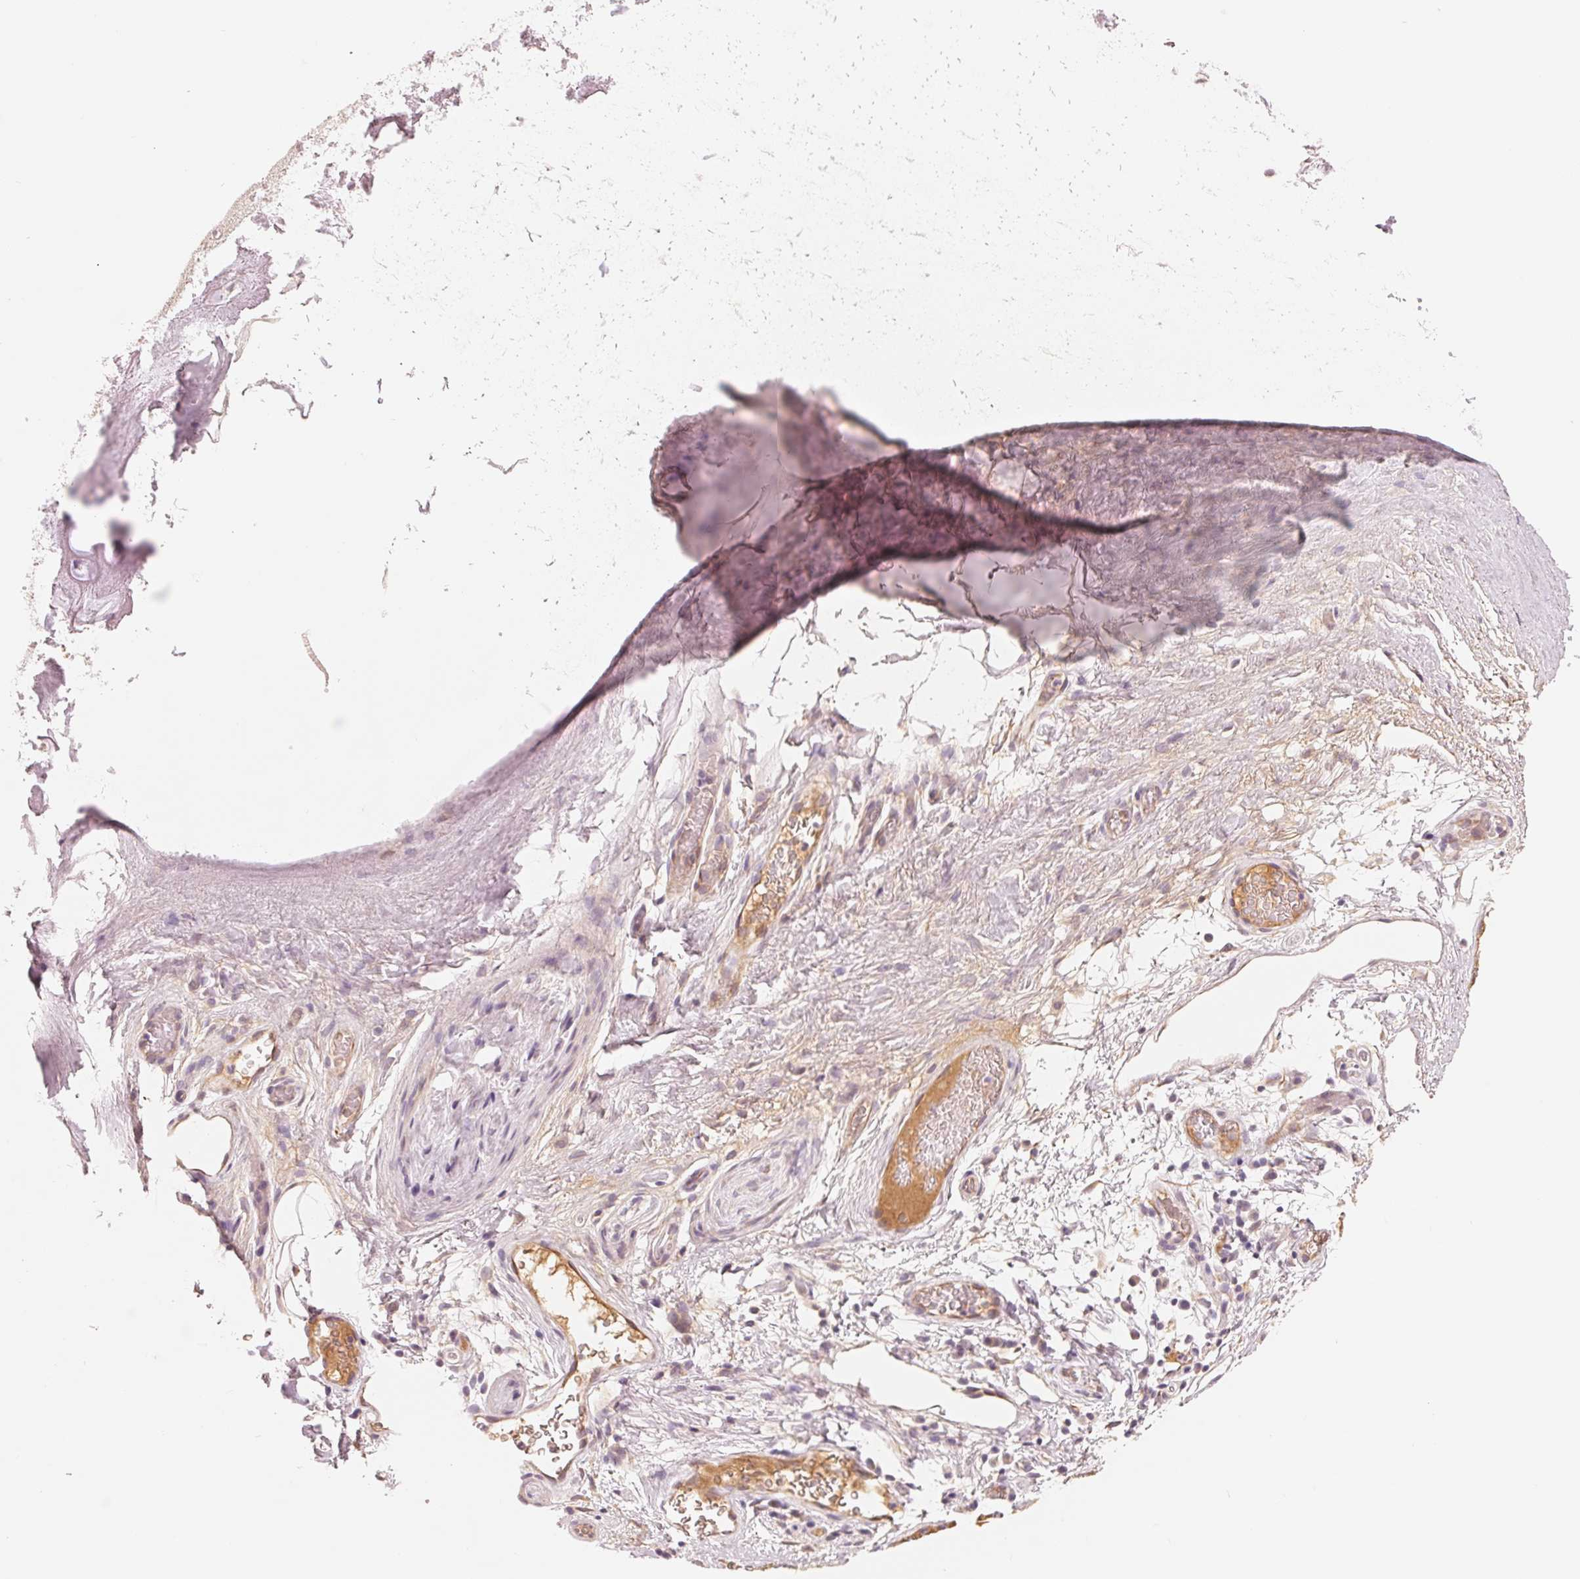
{"staining": {"intensity": "negative", "quantity": "none", "location": "none"}, "tissue": "adipose tissue", "cell_type": "Adipocytes", "image_type": "normal", "snomed": [{"axis": "morphology", "description": "Normal tissue, NOS"}, {"axis": "topography", "description": "Lymph node"}, {"axis": "topography", "description": "Cartilage tissue"}, {"axis": "topography", "description": "Nasopharynx"}], "caption": "Image shows no significant protein staining in adipocytes of benign adipose tissue.", "gene": "CFHR2", "patient": {"sex": "male", "age": 63}}